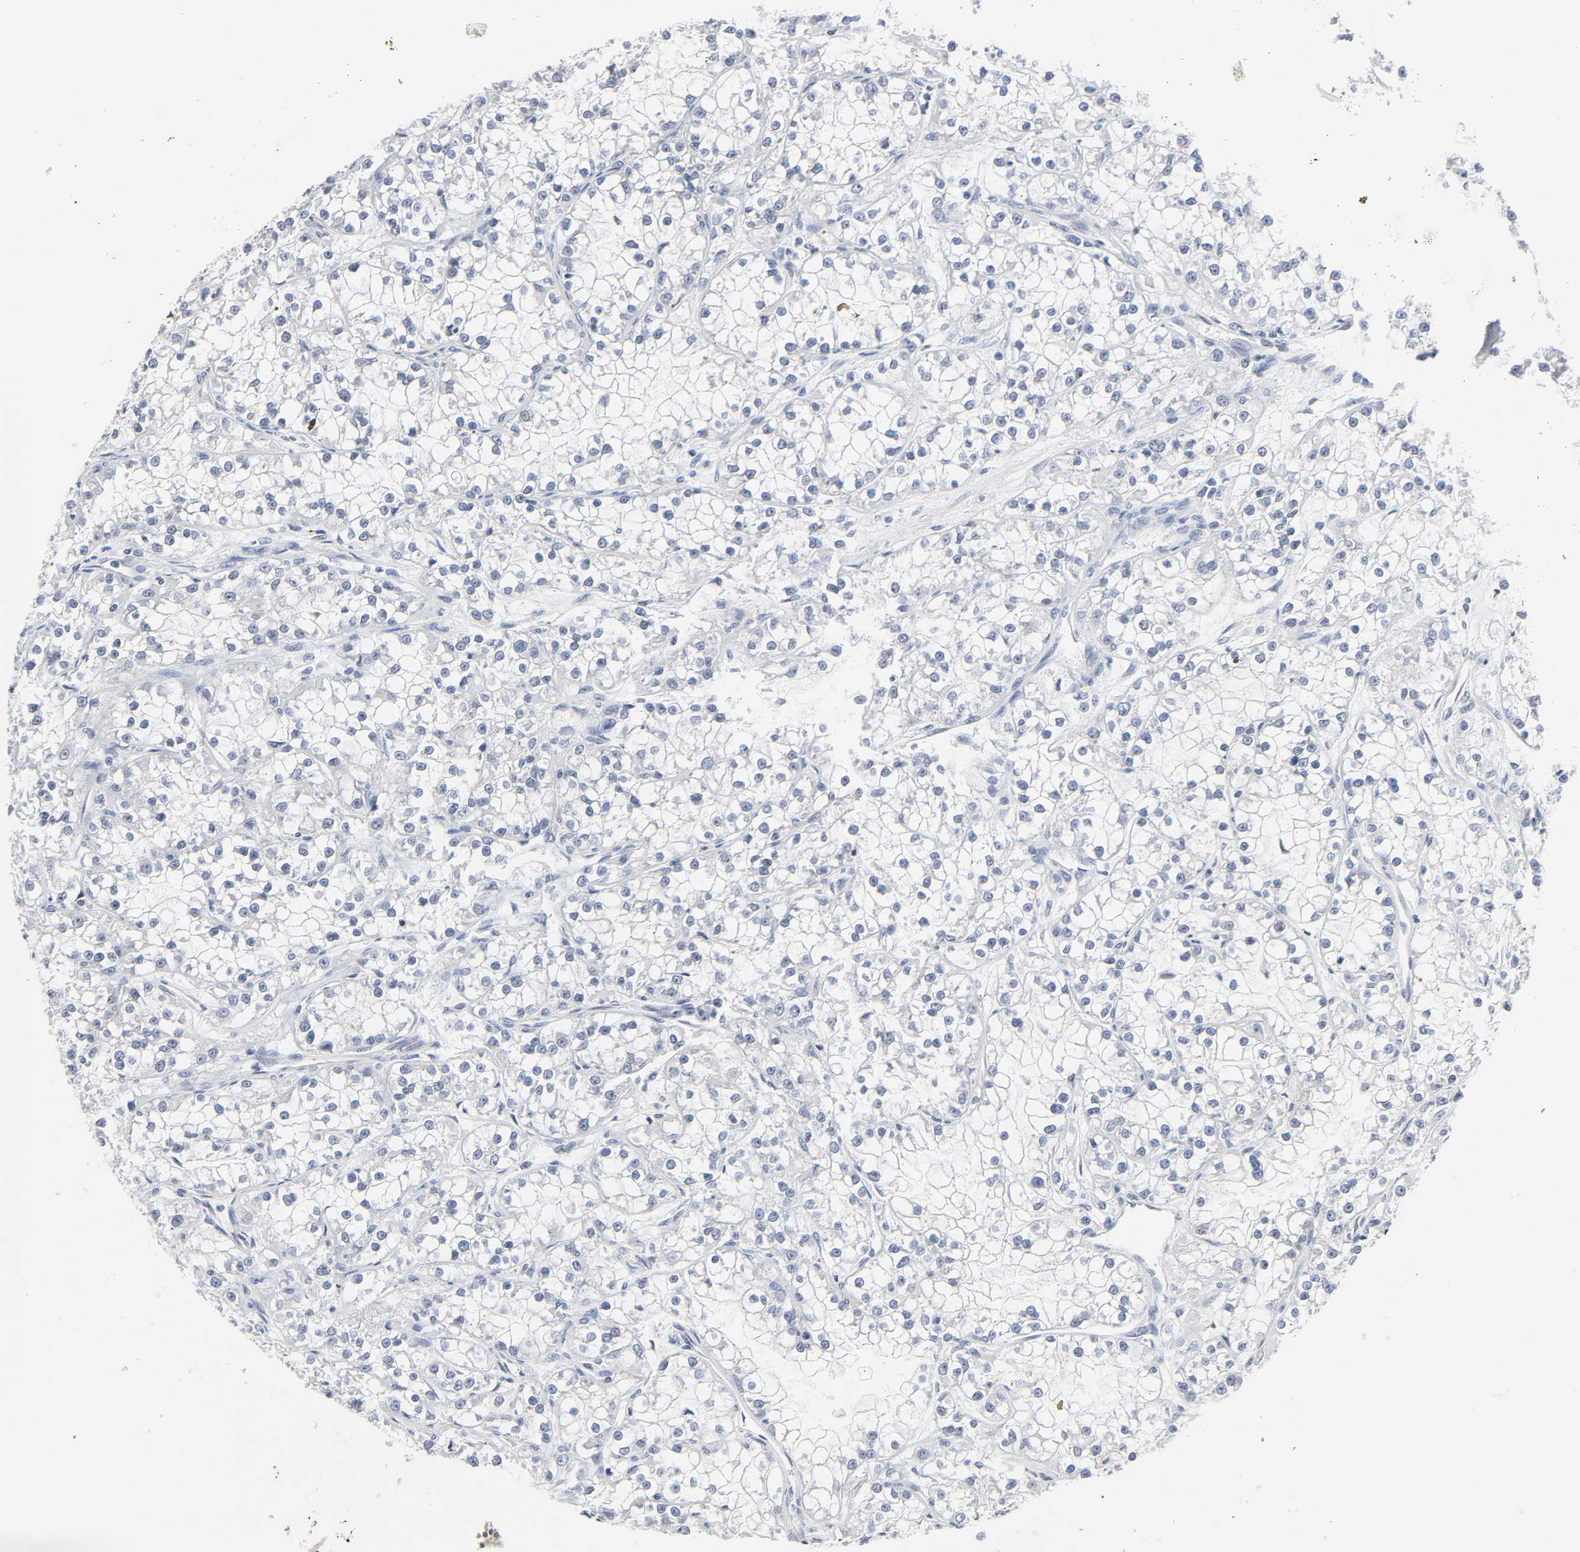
{"staining": {"intensity": "negative", "quantity": "none", "location": "none"}, "tissue": "renal cancer", "cell_type": "Tumor cells", "image_type": "cancer", "snomed": [{"axis": "morphology", "description": "Adenocarcinoma, NOS"}, {"axis": "topography", "description": "Kidney"}], "caption": "Tumor cells show no significant staining in renal cancer (adenocarcinoma).", "gene": "DDX10", "patient": {"sex": "female", "age": 52}}